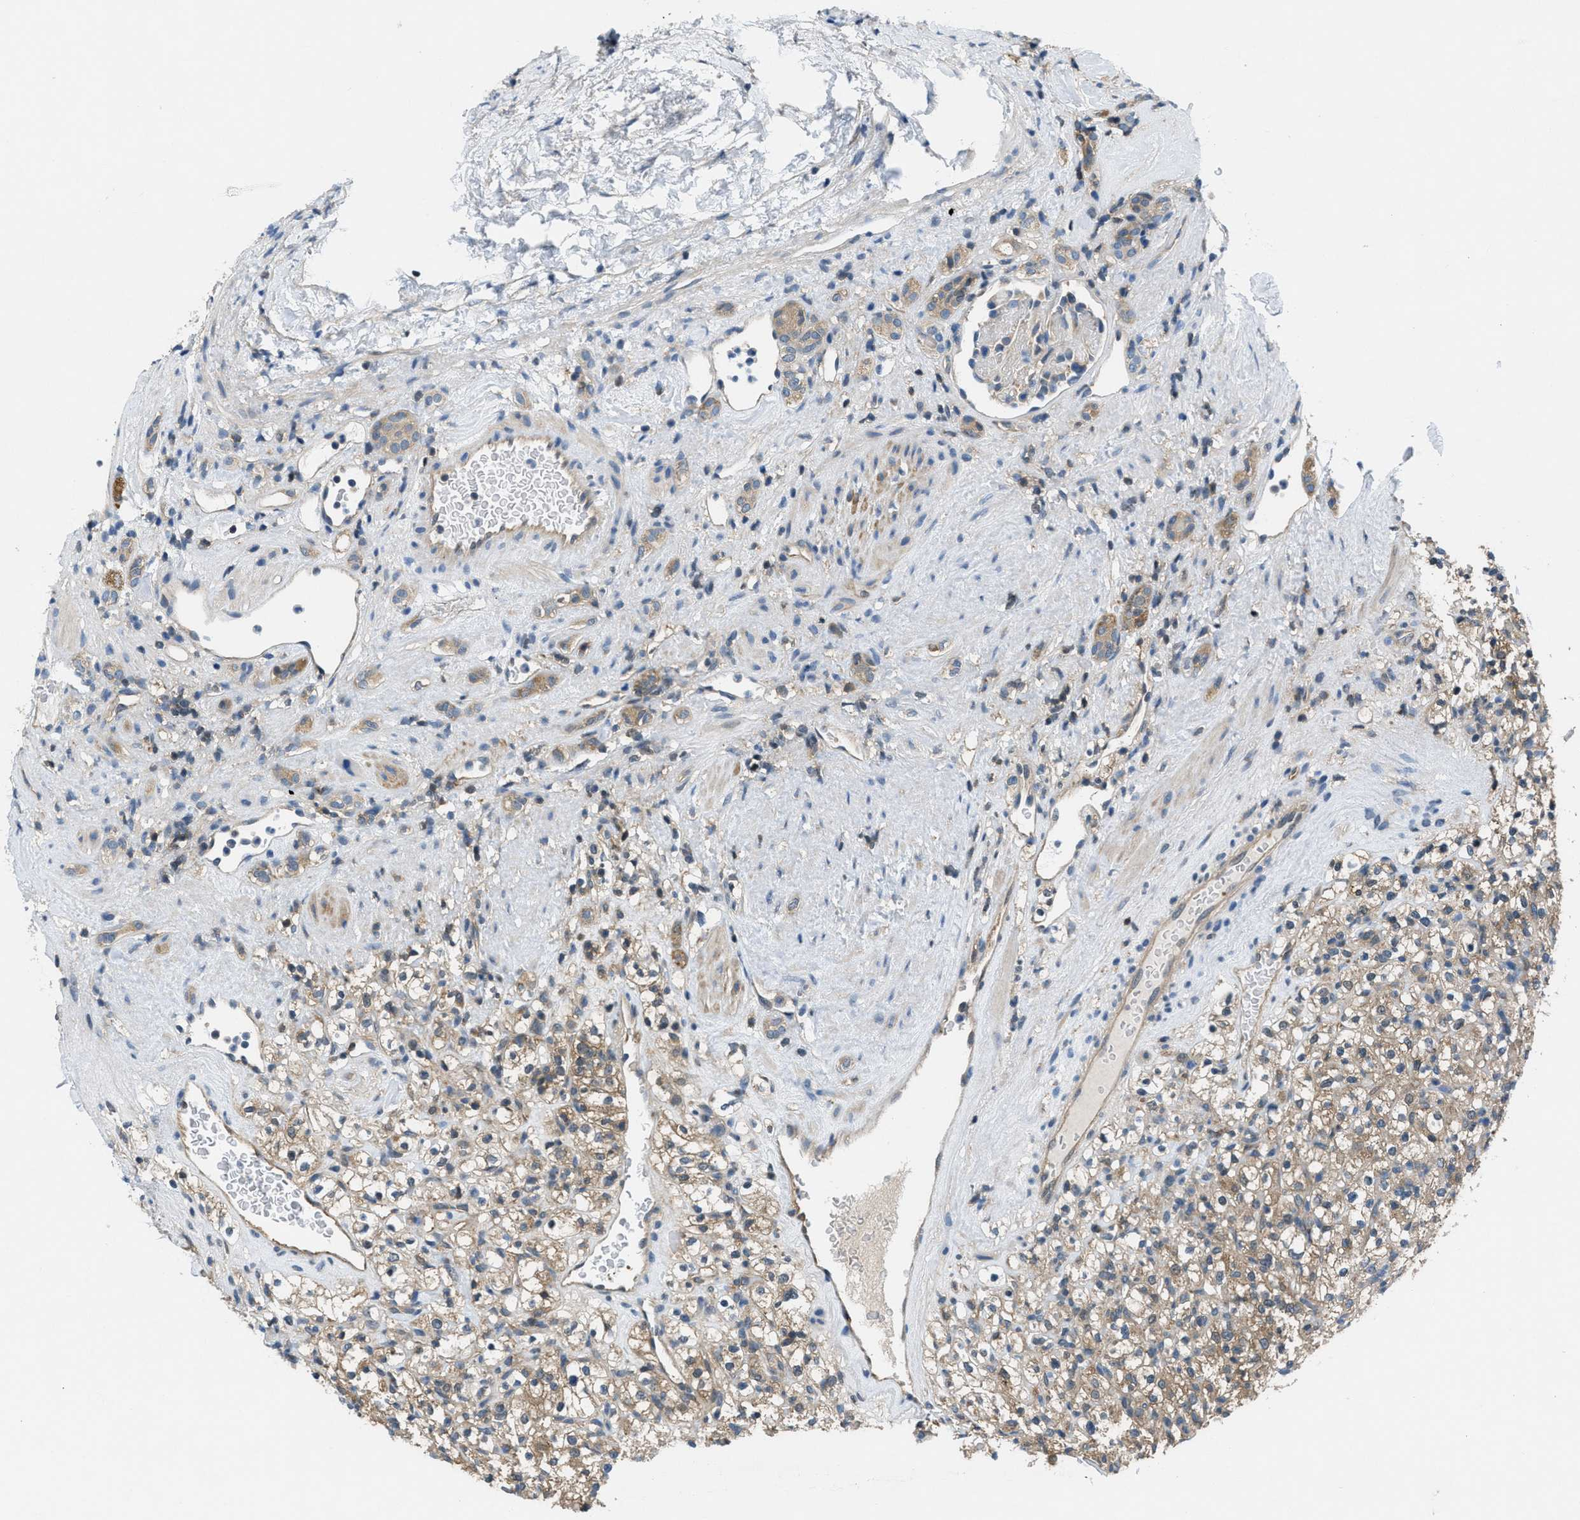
{"staining": {"intensity": "moderate", "quantity": ">75%", "location": "cytoplasmic/membranous"}, "tissue": "renal cancer", "cell_type": "Tumor cells", "image_type": "cancer", "snomed": [{"axis": "morphology", "description": "Normal tissue, NOS"}, {"axis": "morphology", "description": "Adenocarcinoma, NOS"}, {"axis": "topography", "description": "Kidney"}], "caption": "This micrograph displays immunohistochemistry (IHC) staining of human renal adenocarcinoma, with medium moderate cytoplasmic/membranous positivity in about >75% of tumor cells.", "gene": "PIP5K1C", "patient": {"sex": "female", "age": 72}}